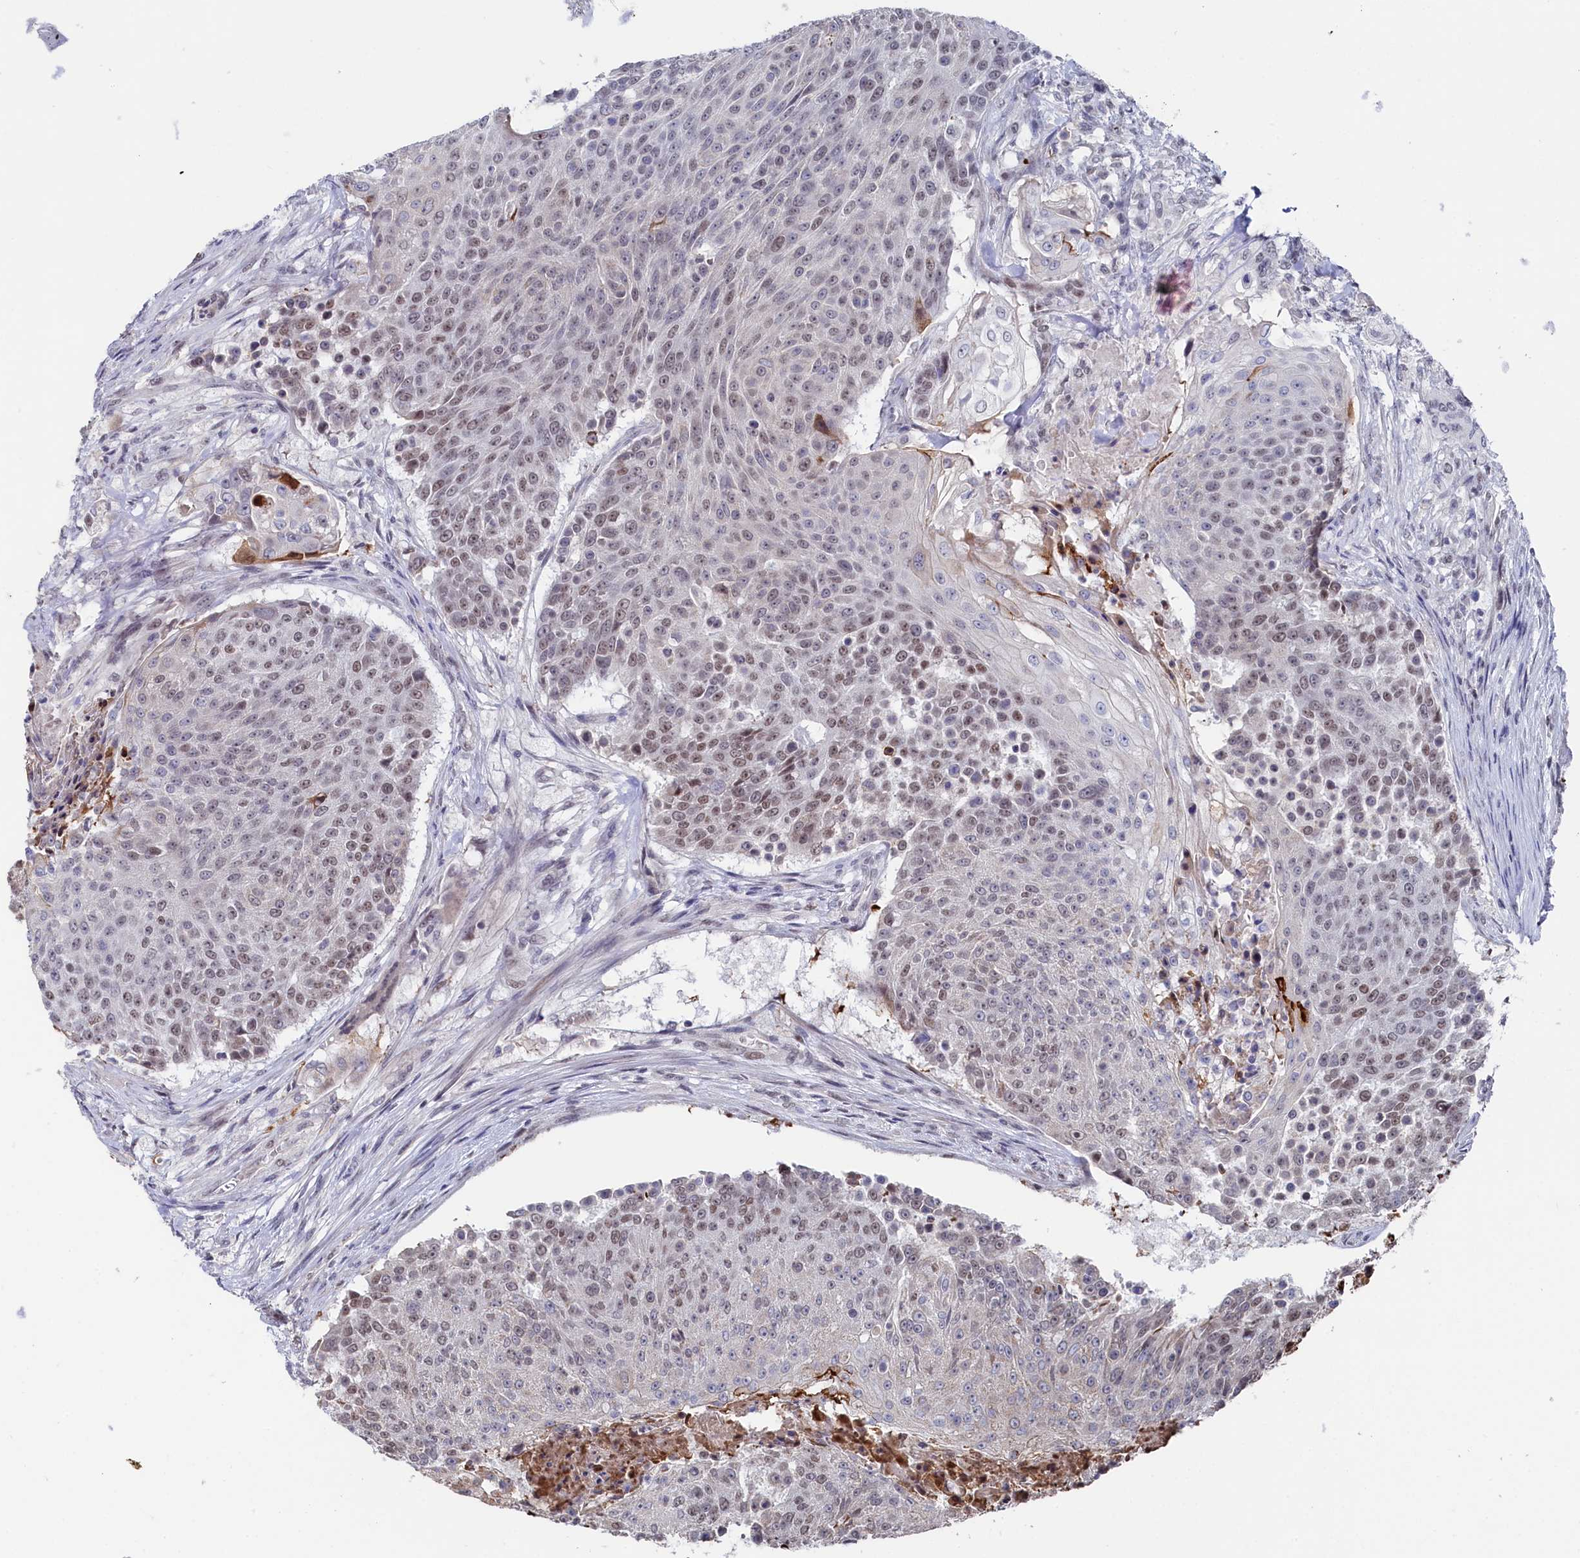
{"staining": {"intensity": "weak", "quantity": "25%-75%", "location": "nuclear"}, "tissue": "urothelial cancer", "cell_type": "Tumor cells", "image_type": "cancer", "snomed": [{"axis": "morphology", "description": "Urothelial carcinoma, High grade"}, {"axis": "topography", "description": "Urinary bladder"}], "caption": "IHC (DAB) staining of high-grade urothelial carcinoma exhibits weak nuclear protein positivity in approximately 25%-75% of tumor cells. (Stains: DAB (3,3'-diaminobenzidine) in brown, nuclei in blue, Microscopy: brightfield microscopy at high magnification).", "gene": "TIGD4", "patient": {"sex": "female", "age": 63}}